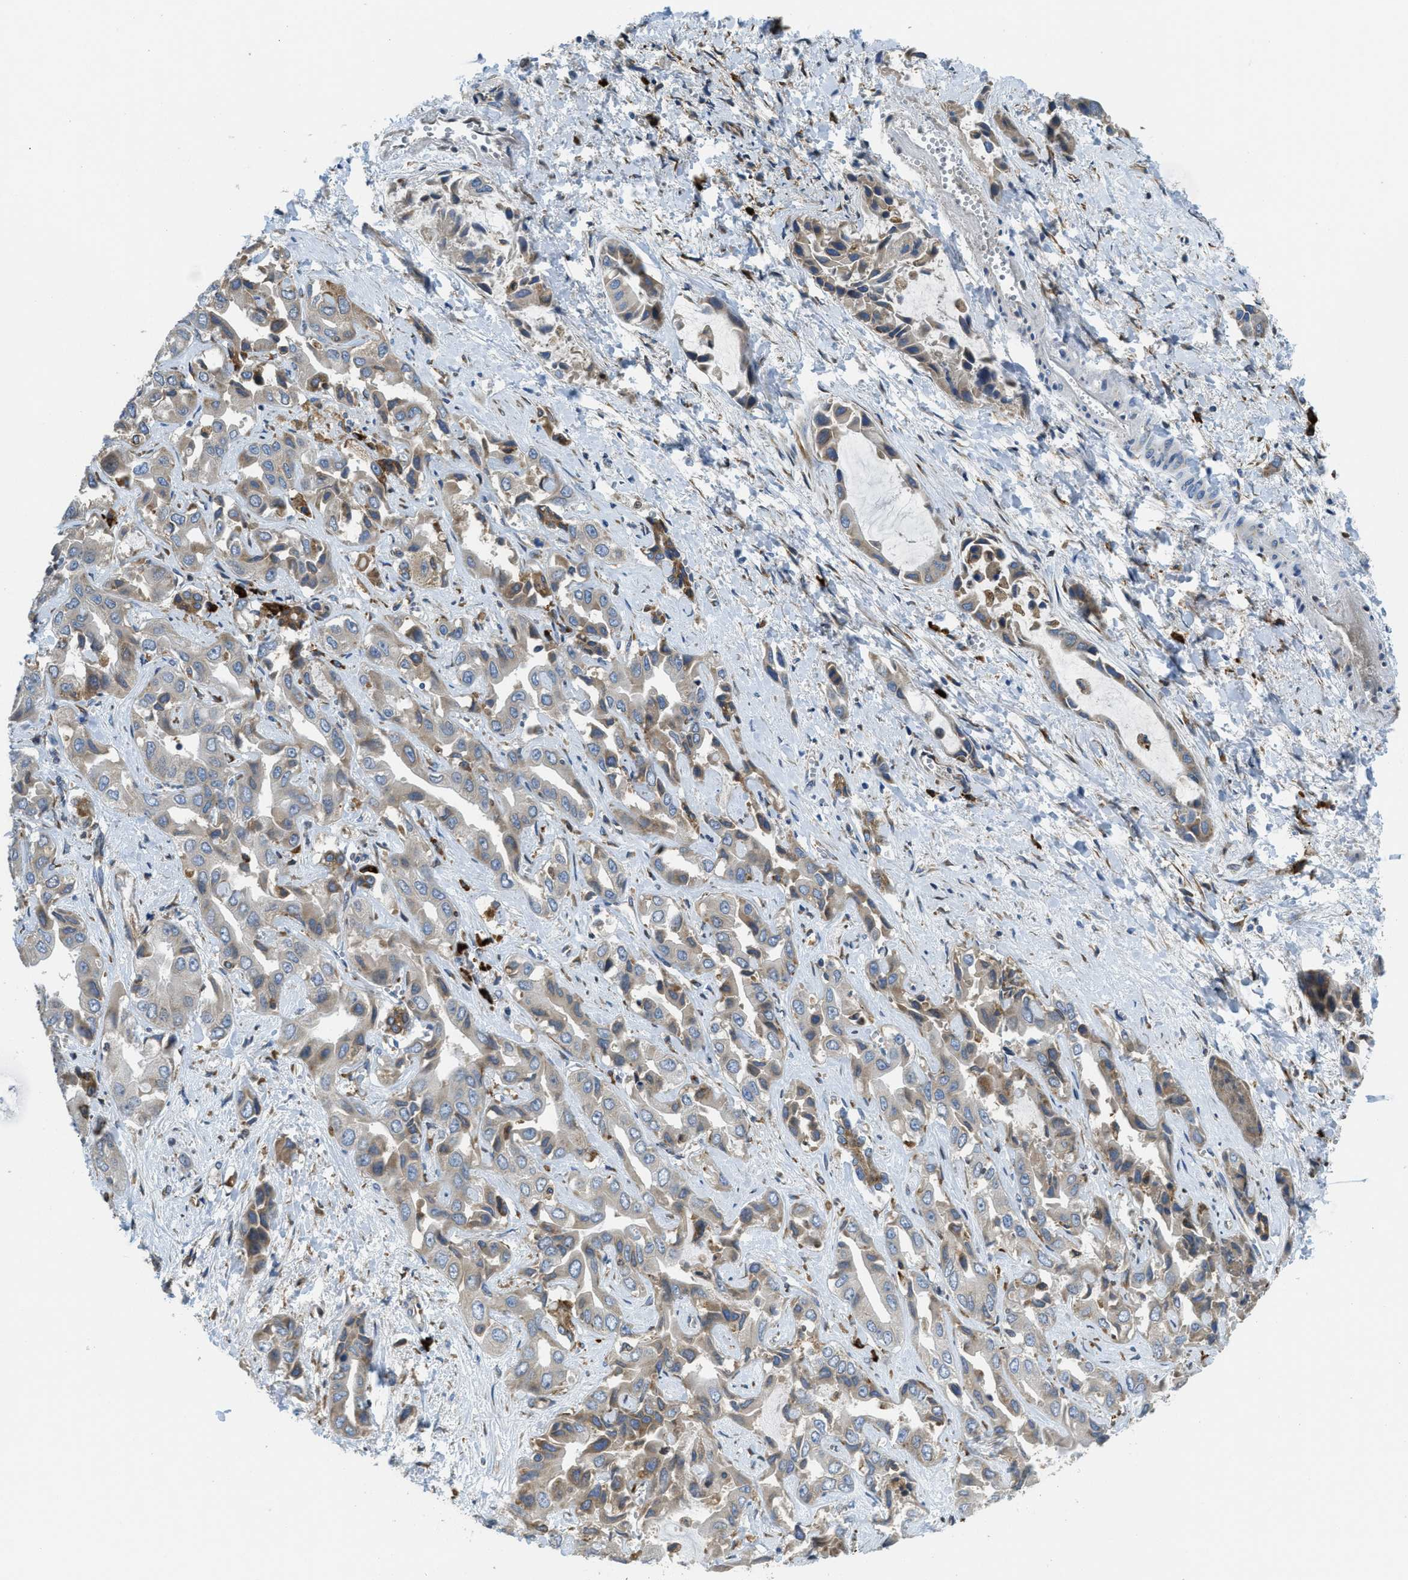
{"staining": {"intensity": "moderate", "quantity": ">75%", "location": "cytoplasmic/membranous"}, "tissue": "liver cancer", "cell_type": "Tumor cells", "image_type": "cancer", "snomed": [{"axis": "morphology", "description": "Cholangiocarcinoma"}, {"axis": "topography", "description": "Liver"}], "caption": "This micrograph exhibits immunohistochemistry staining of liver cancer (cholangiocarcinoma), with medium moderate cytoplasmic/membranous staining in about >75% of tumor cells.", "gene": "SSR1", "patient": {"sex": "female", "age": 52}}